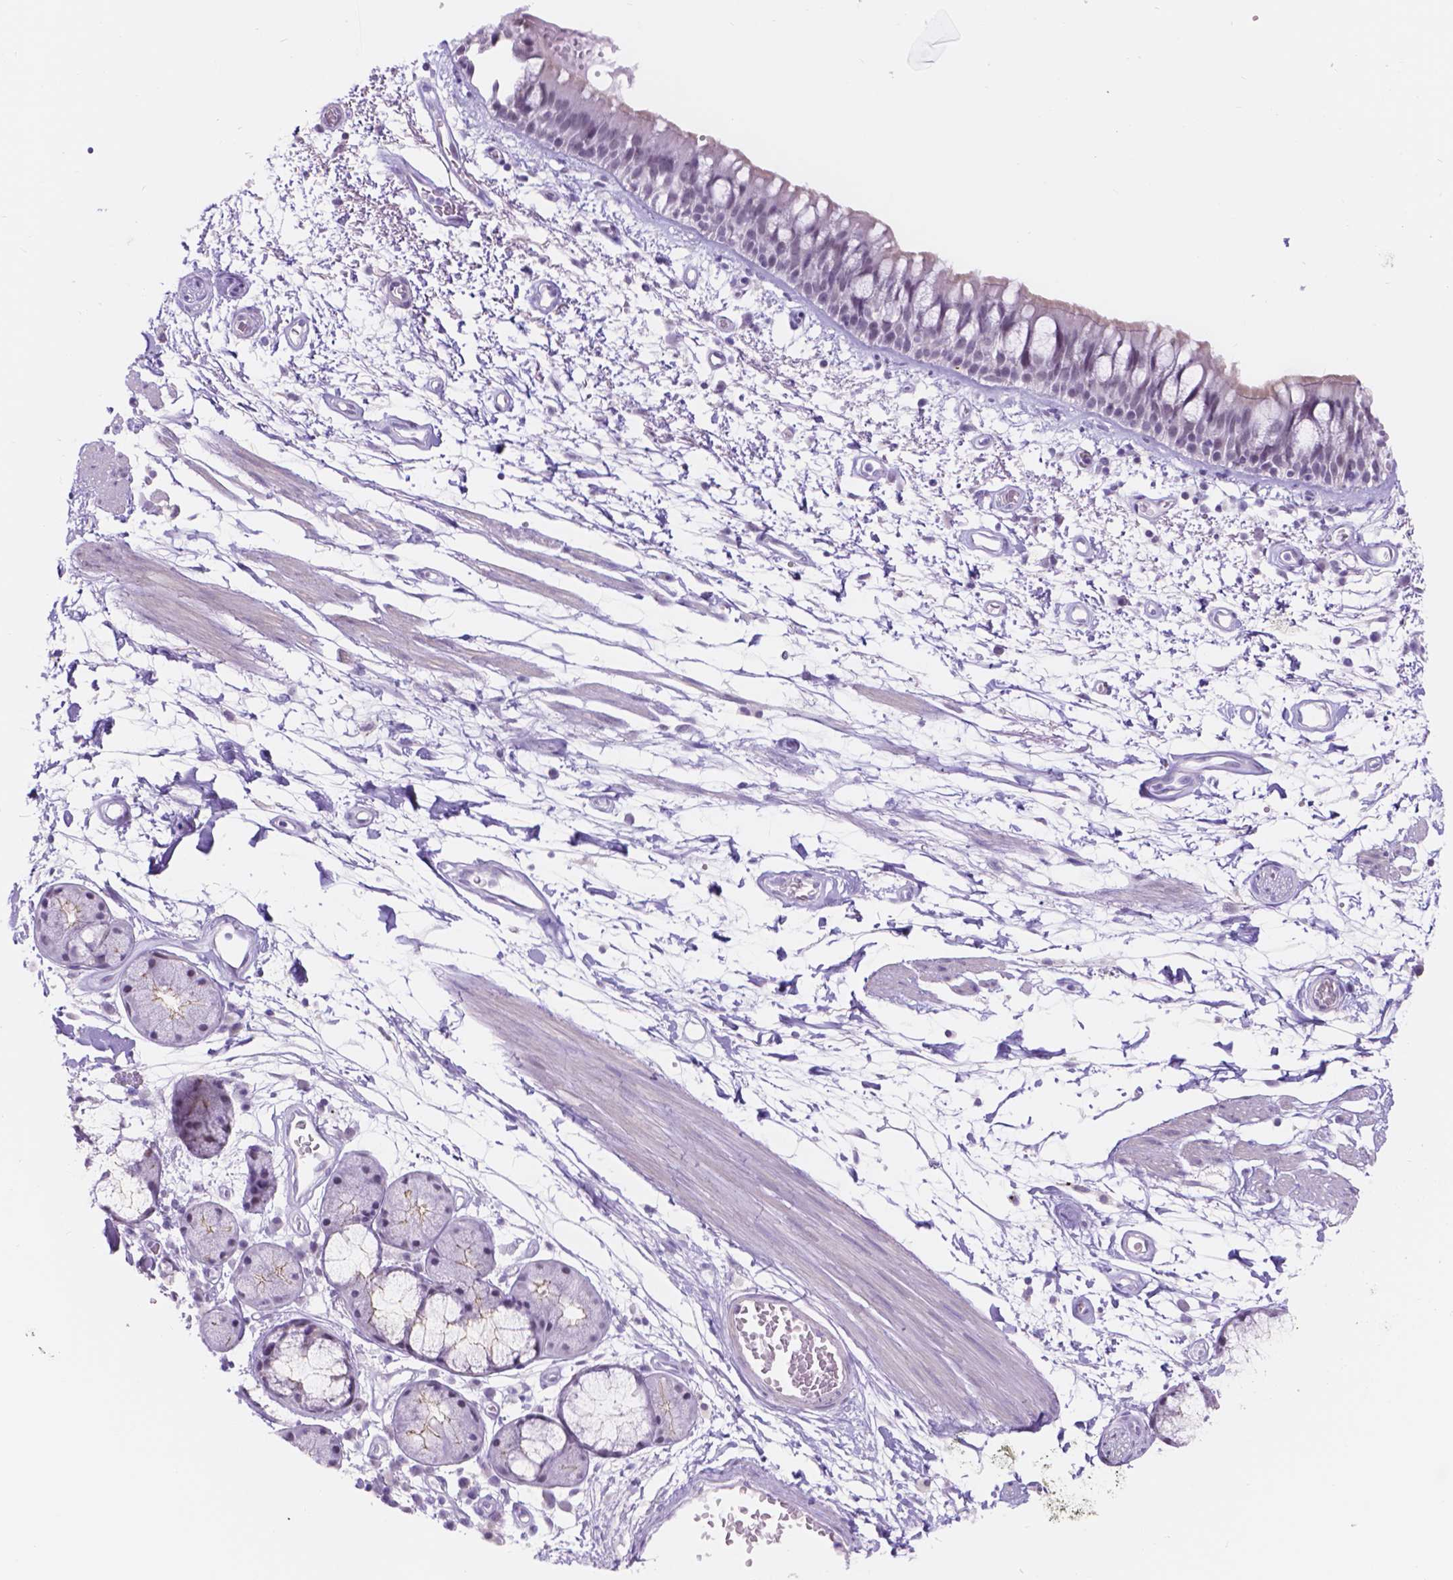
{"staining": {"intensity": "negative", "quantity": "none", "location": "none"}, "tissue": "bronchus", "cell_type": "Respiratory epithelial cells", "image_type": "normal", "snomed": [{"axis": "morphology", "description": "Normal tissue, NOS"}, {"axis": "morphology", "description": "Squamous cell carcinoma, NOS"}, {"axis": "topography", "description": "Cartilage tissue"}, {"axis": "topography", "description": "Bronchus"}, {"axis": "topography", "description": "Lung"}], "caption": "DAB immunohistochemical staining of unremarkable human bronchus exhibits no significant staining in respiratory epithelial cells. Brightfield microscopy of immunohistochemistry stained with DAB (brown) and hematoxylin (blue), captured at high magnification.", "gene": "DCC", "patient": {"sex": "male", "age": 66}}